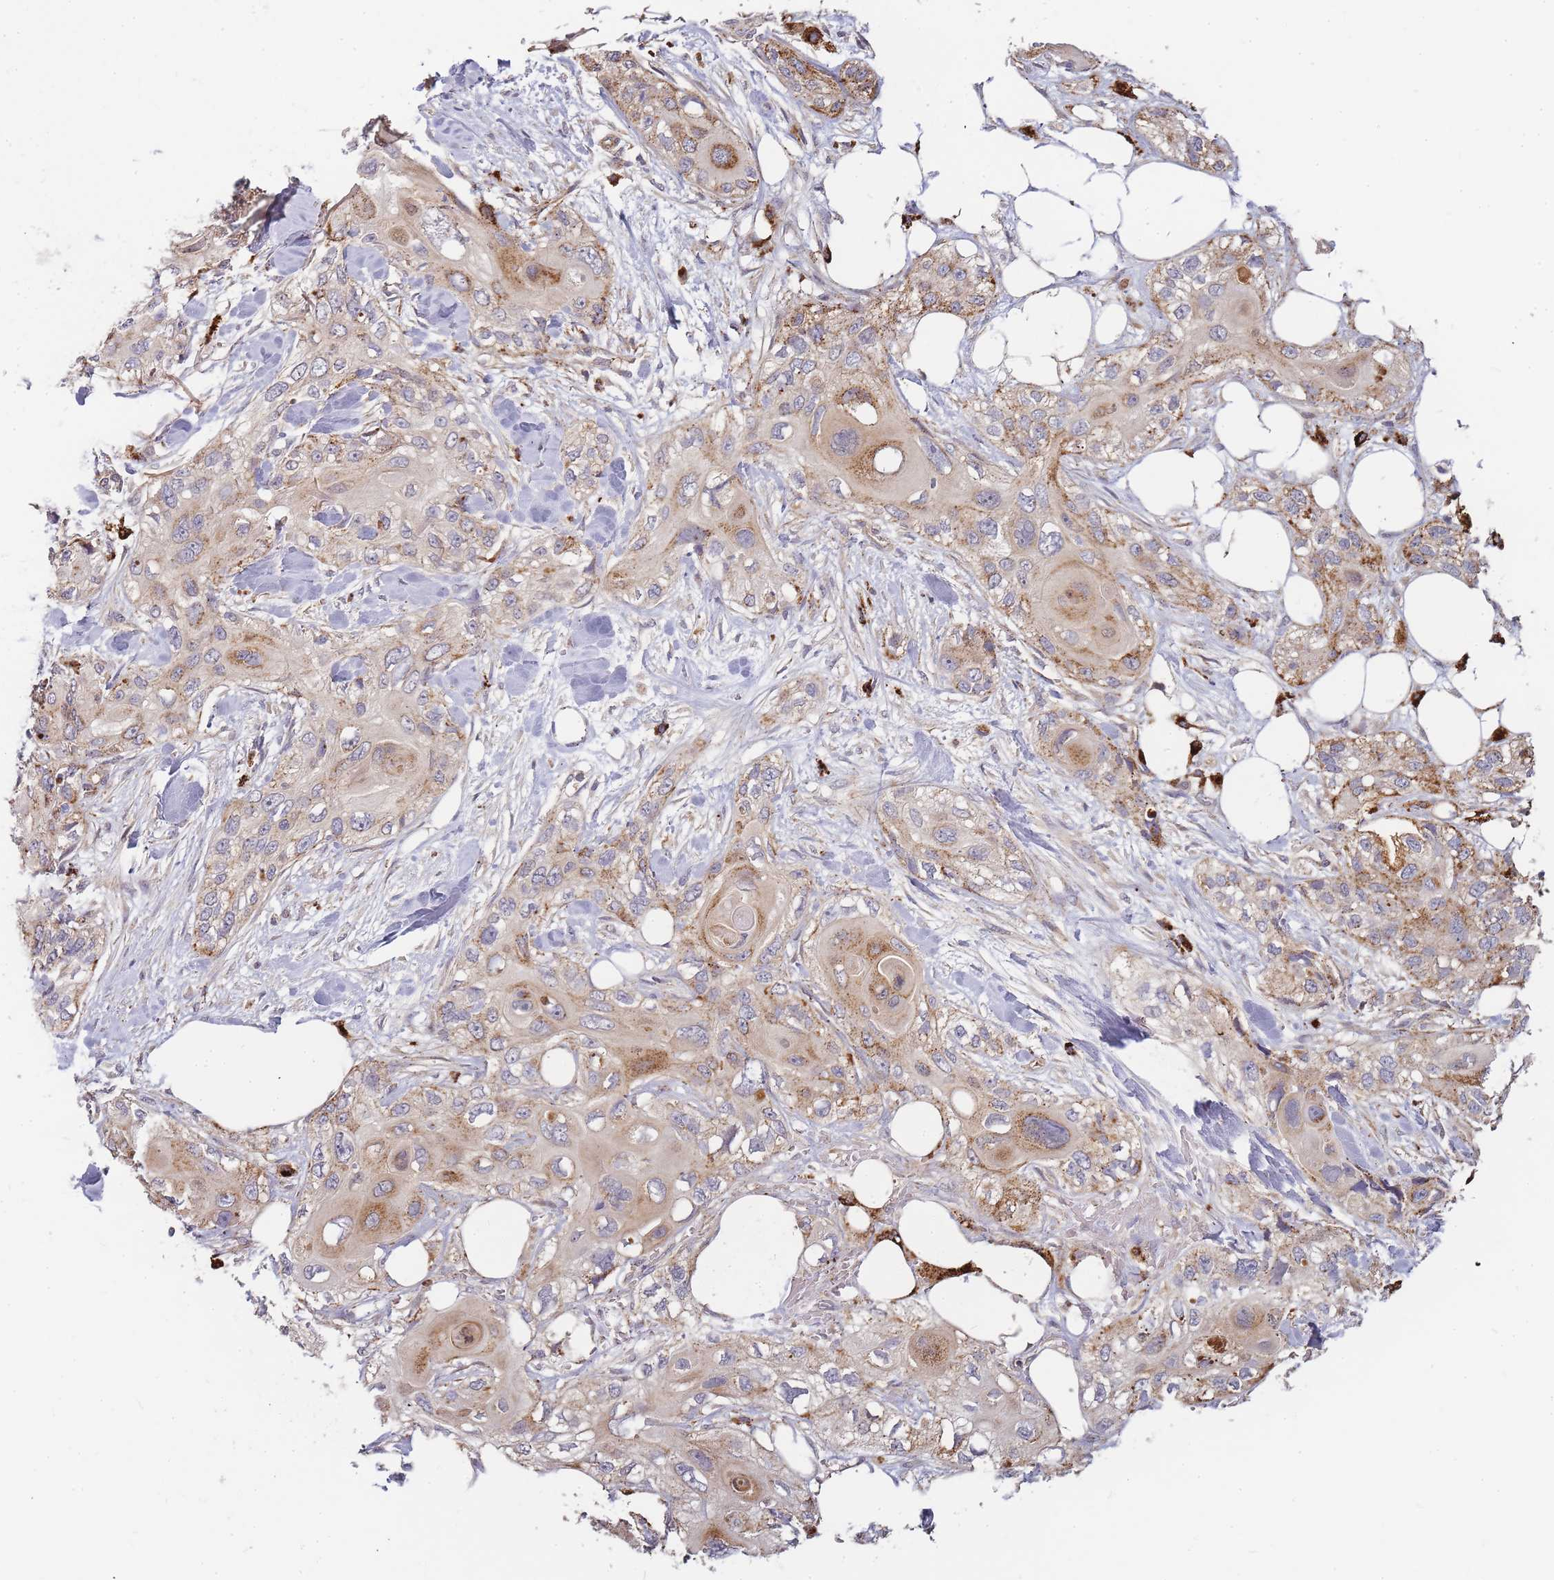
{"staining": {"intensity": "moderate", "quantity": "25%-75%", "location": "cytoplasmic/membranous"}, "tissue": "skin cancer", "cell_type": "Tumor cells", "image_type": "cancer", "snomed": [{"axis": "morphology", "description": "Normal tissue, NOS"}, {"axis": "morphology", "description": "Squamous cell carcinoma, NOS"}, {"axis": "topography", "description": "Skin"}], "caption": "Protein staining of skin cancer tissue reveals moderate cytoplasmic/membranous staining in about 25%-75% of tumor cells. (IHC, brightfield microscopy, high magnification).", "gene": "ATG5", "patient": {"sex": "male", "age": 72}}